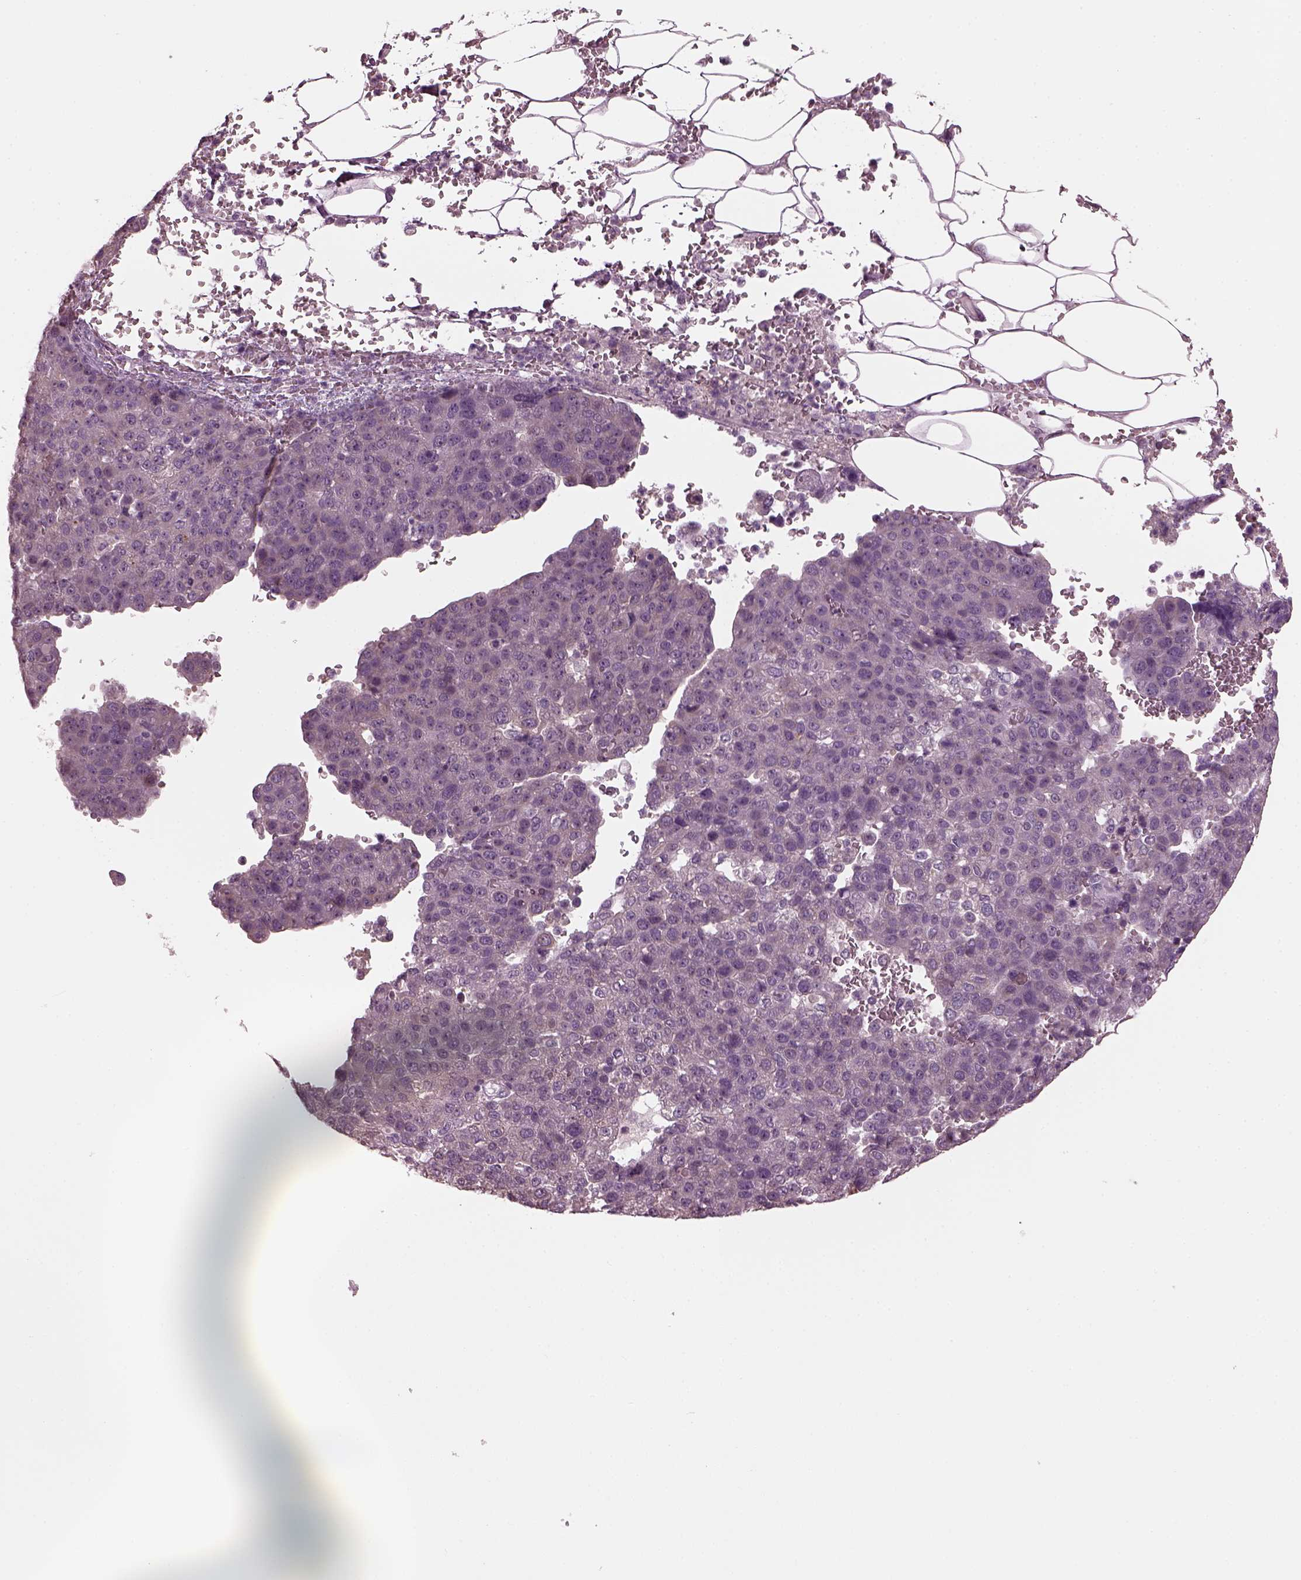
{"staining": {"intensity": "negative", "quantity": "none", "location": "none"}, "tissue": "pancreatic cancer", "cell_type": "Tumor cells", "image_type": "cancer", "snomed": [{"axis": "morphology", "description": "Adenocarcinoma, NOS"}, {"axis": "topography", "description": "Pancreas"}], "caption": "Human pancreatic adenocarcinoma stained for a protein using IHC reveals no expression in tumor cells.", "gene": "CLCN4", "patient": {"sex": "female", "age": 61}}